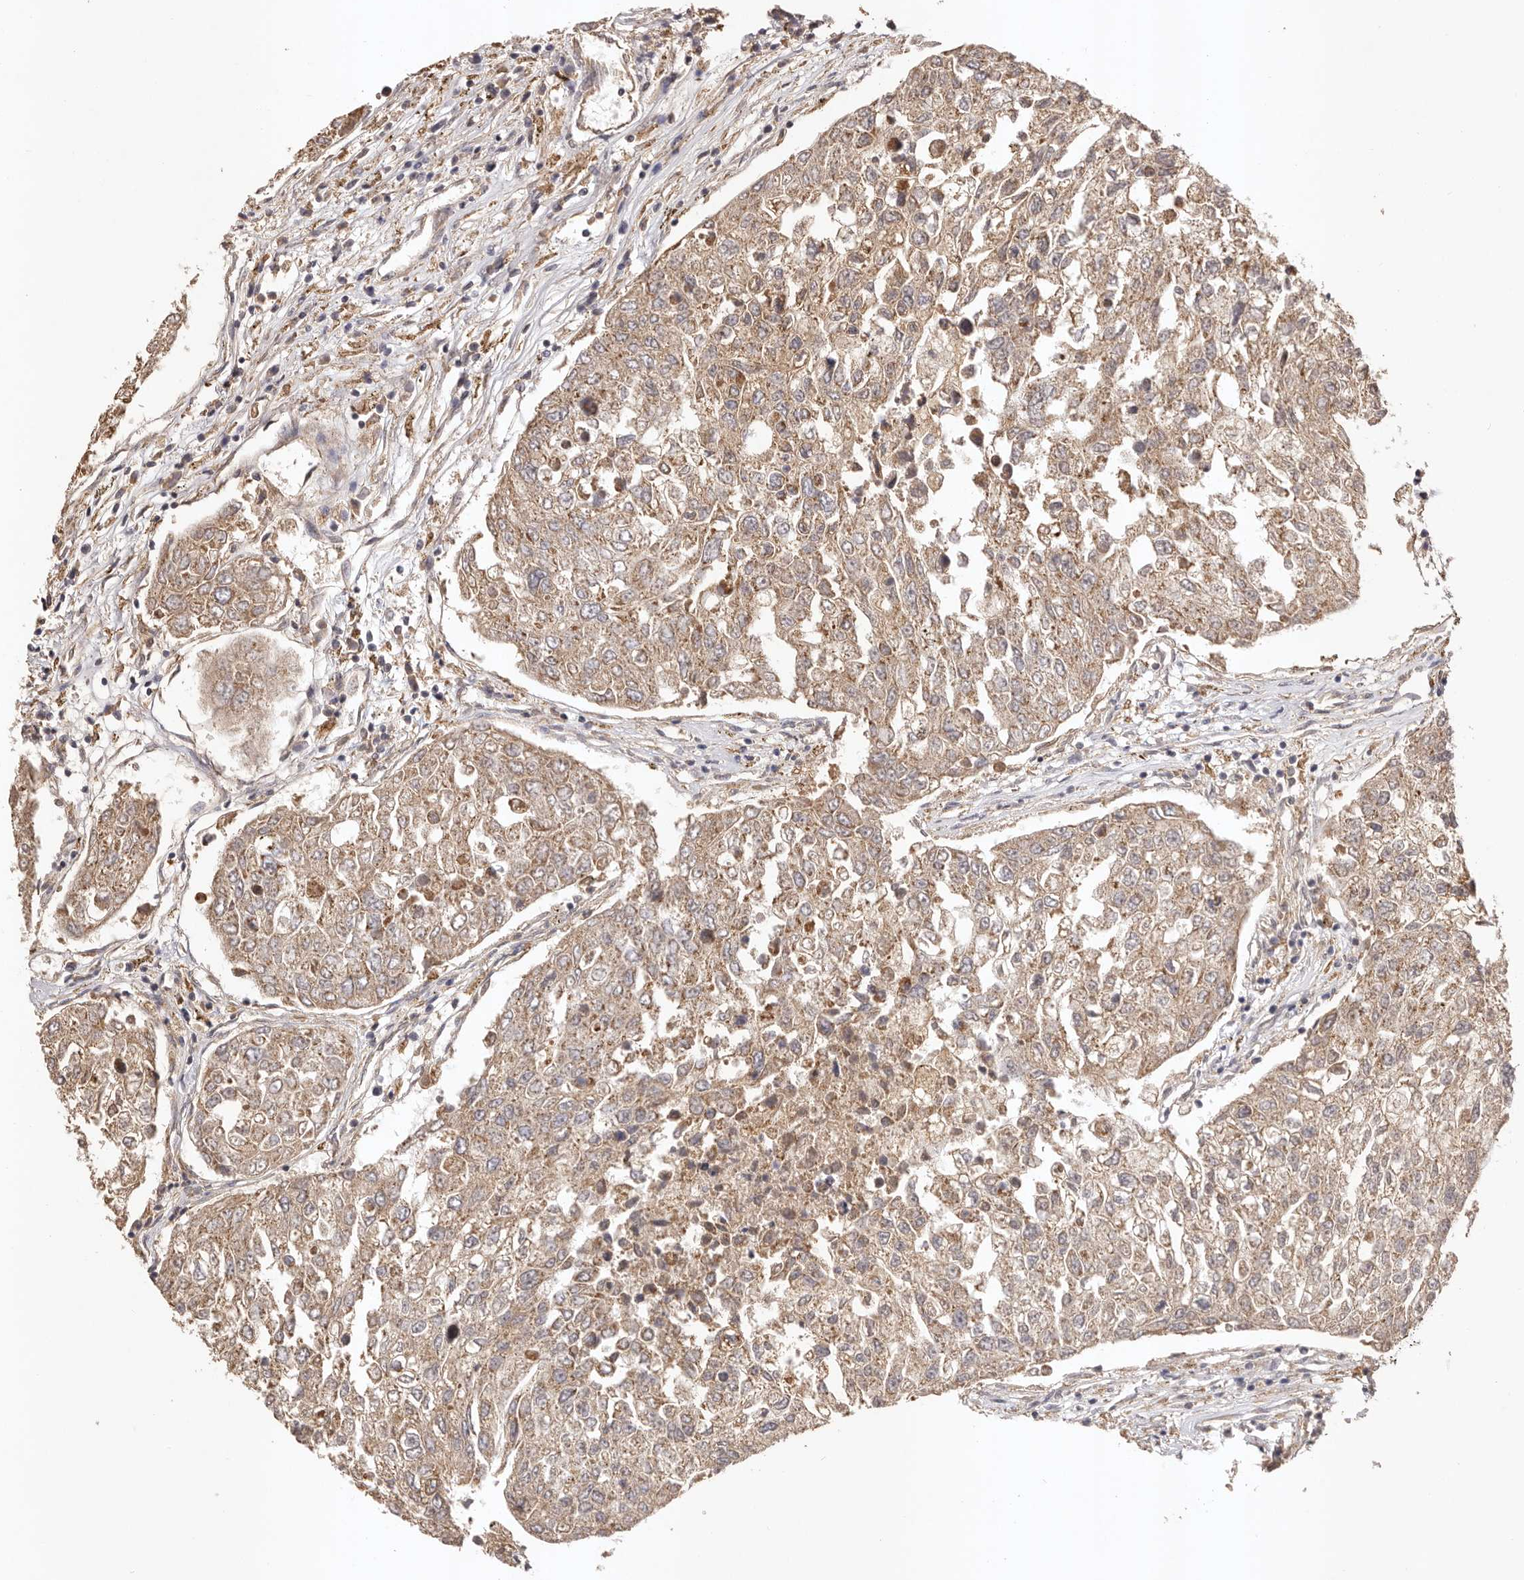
{"staining": {"intensity": "weak", "quantity": ">75%", "location": "cytoplasmic/membranous"}, "tissue": "urothelial cancer", "cell_type": "Tumor cells", "image_type": "cancer", "snomed": [{"axis": "morphology", "description": "Urothelial carcinoma, High grade"}, {"axis": "topography", "description": "Lymph node"}, {"axis": "topography", "description": "Urinary bladder"}], "caption": "An image of human urothelial carcinoma (high-grade) stained for a protein shows weak cytoplasmic/membranous brown staining in tumor cells.", "gene": "UBR2", "patient": {"sex": "male", "age": 51}}